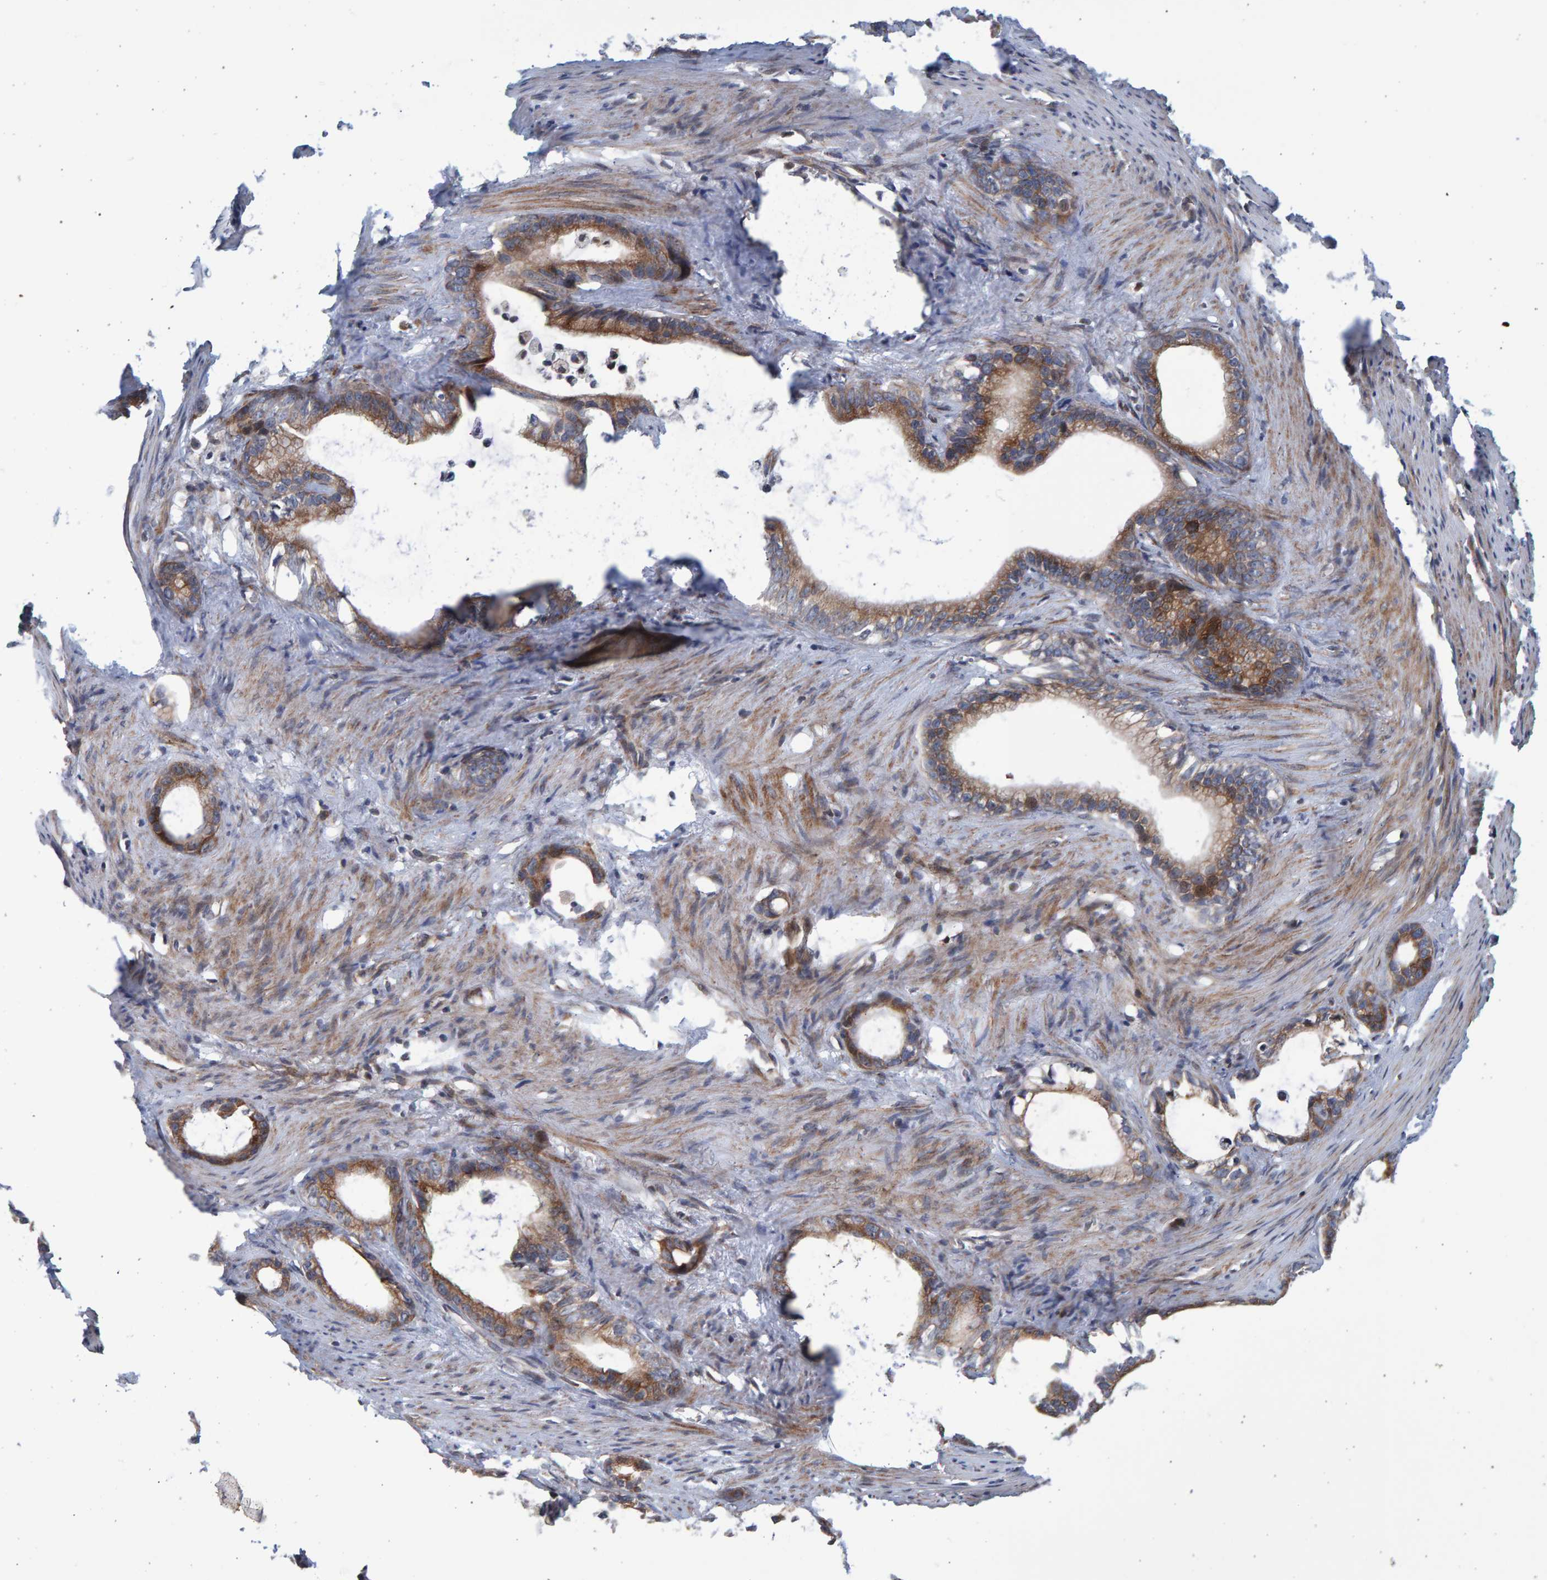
{"staining": {"intensity": "moderate", "quantity": ">75%", "location": "cytoplasmic/membranous"}, "tissue": "stomach cancer", "cell_type": "Tumor cells", "image_type": "cancer", "snomed": [{"axis": "morphology", "description": "Adenocarcinoma, NOS"}, {"axis": "topography", "description": "Stomach"}], "caption": "Stomach cancer (adenocarcinoma) stained for a protein demonstrates moderate cytoplasmic/membranous positivity in tumor cells.", "gene": "LRBA", "patient": {"sex": "female", "age": 75}}